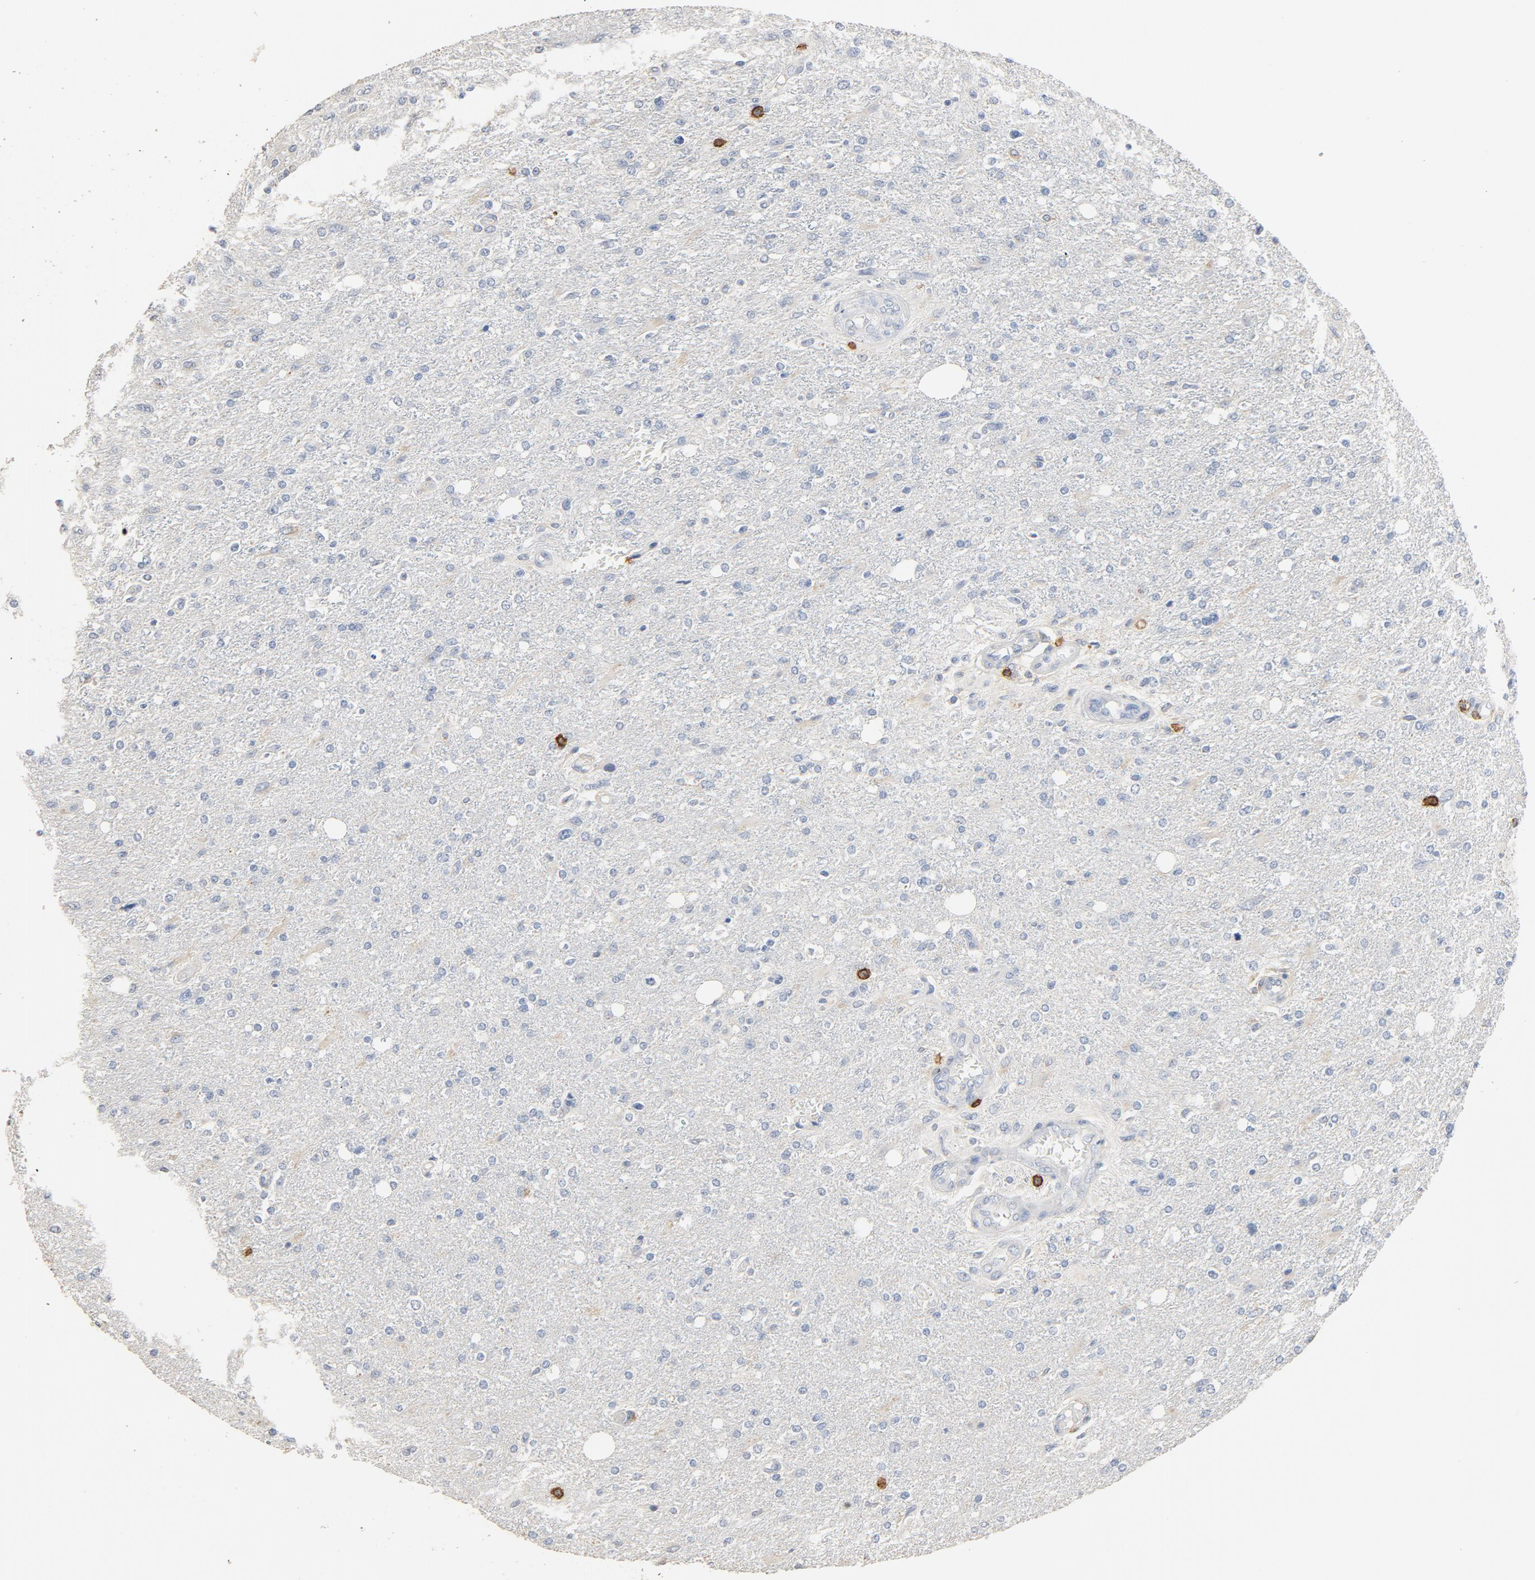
{"staining": {"intensity": "negative", "quantity": "none", "location": "none"}, "tissue": "glioma", "cell_type": "Tumor cells", "image_type": "cancer", "snomed": [{"axis": "morphology", "description": "Glioma, malignant, High grade"}, {"axis": "topography", "description": "Cerebral cortex"}], "caption": "IHC image of neoplastic tissue: malignant glioma (high-grade) stained with DAB (3,3'-diaminobenzidine) shows no significant protein positivity in tumor cells.", "gene": "CD247", "patient": {"sex": "male", "age": 76}}